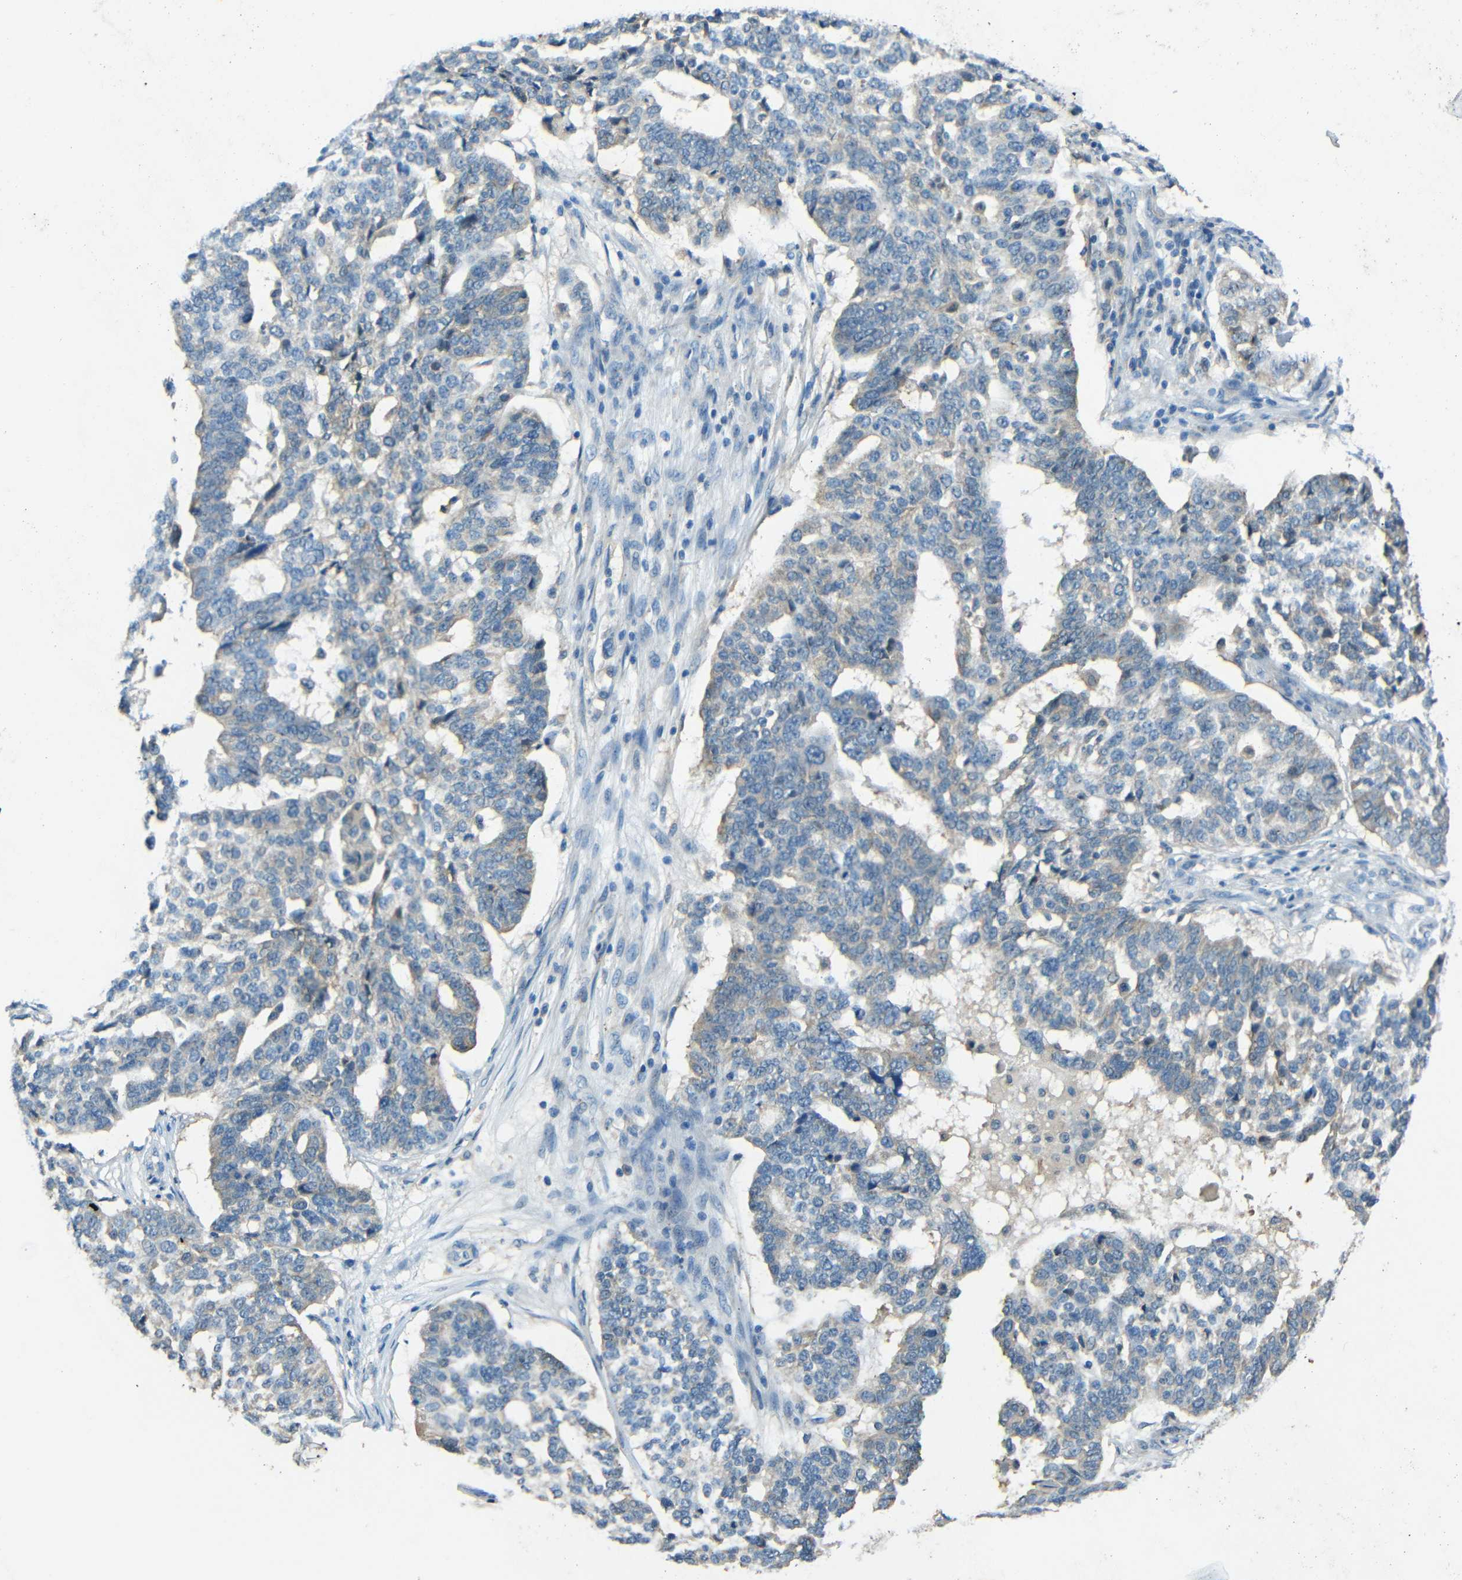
{"staining": {"intensity": "weak", "quantity": "<25%", "location": "cytoplasmic/membranous"}, "tissue": "ovarian cancer", "cell_type": "Tumor cells", "image_type": "cancer", "snomed": [{"axis": "morphology", "description": "Cystadenocarcinoma, serous, NOS"}, {"axis": "topography", "description": "Ovary"}], "caption": "Immunohistochemical staining of serous cystadenocarcinoma (ovarian) shows no significant staining in tumor cells.", "gene": "CYP26B1", "patient": {"sex": "female", "age": 59}}